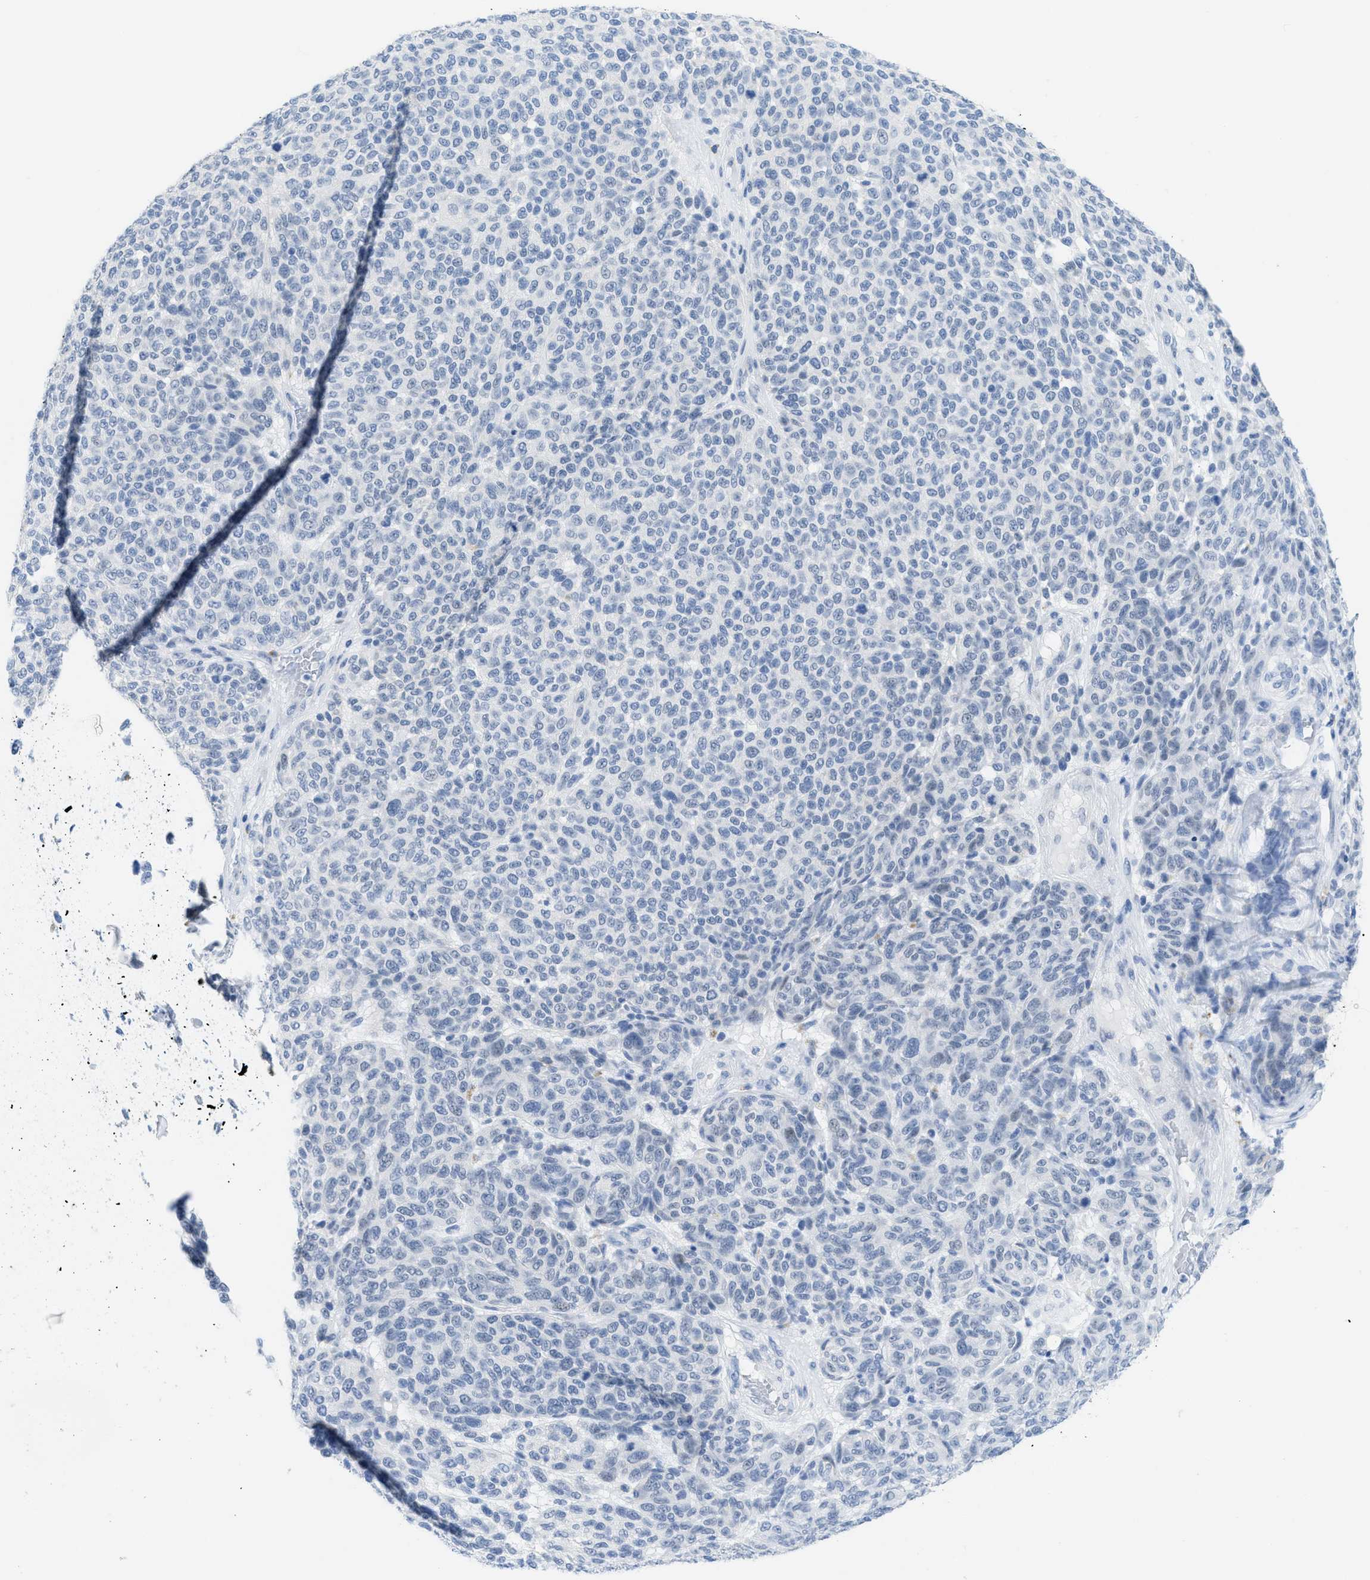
{"staining": {"intensity": "negative", "quantity": "none", "location": "none"}, "tissue": "melanoma", "cell_type": "Tumor cells", "image_type": "cancer", "snomed": [{"axis": "morphology", "description": "Malignant melanoma, NOS"}, {"axis": "topography", "description": "Skin"}], "caption": "High magnification brightfield microscopy of malignant melanoma stained with DAB (3,3'-diaminobenzidine) (brown) and counterstained with hematoxylin (blue): tumor cells show no significant expression.", "gene": "WDR4", "patient": {"sex": "male", "age": 59}}